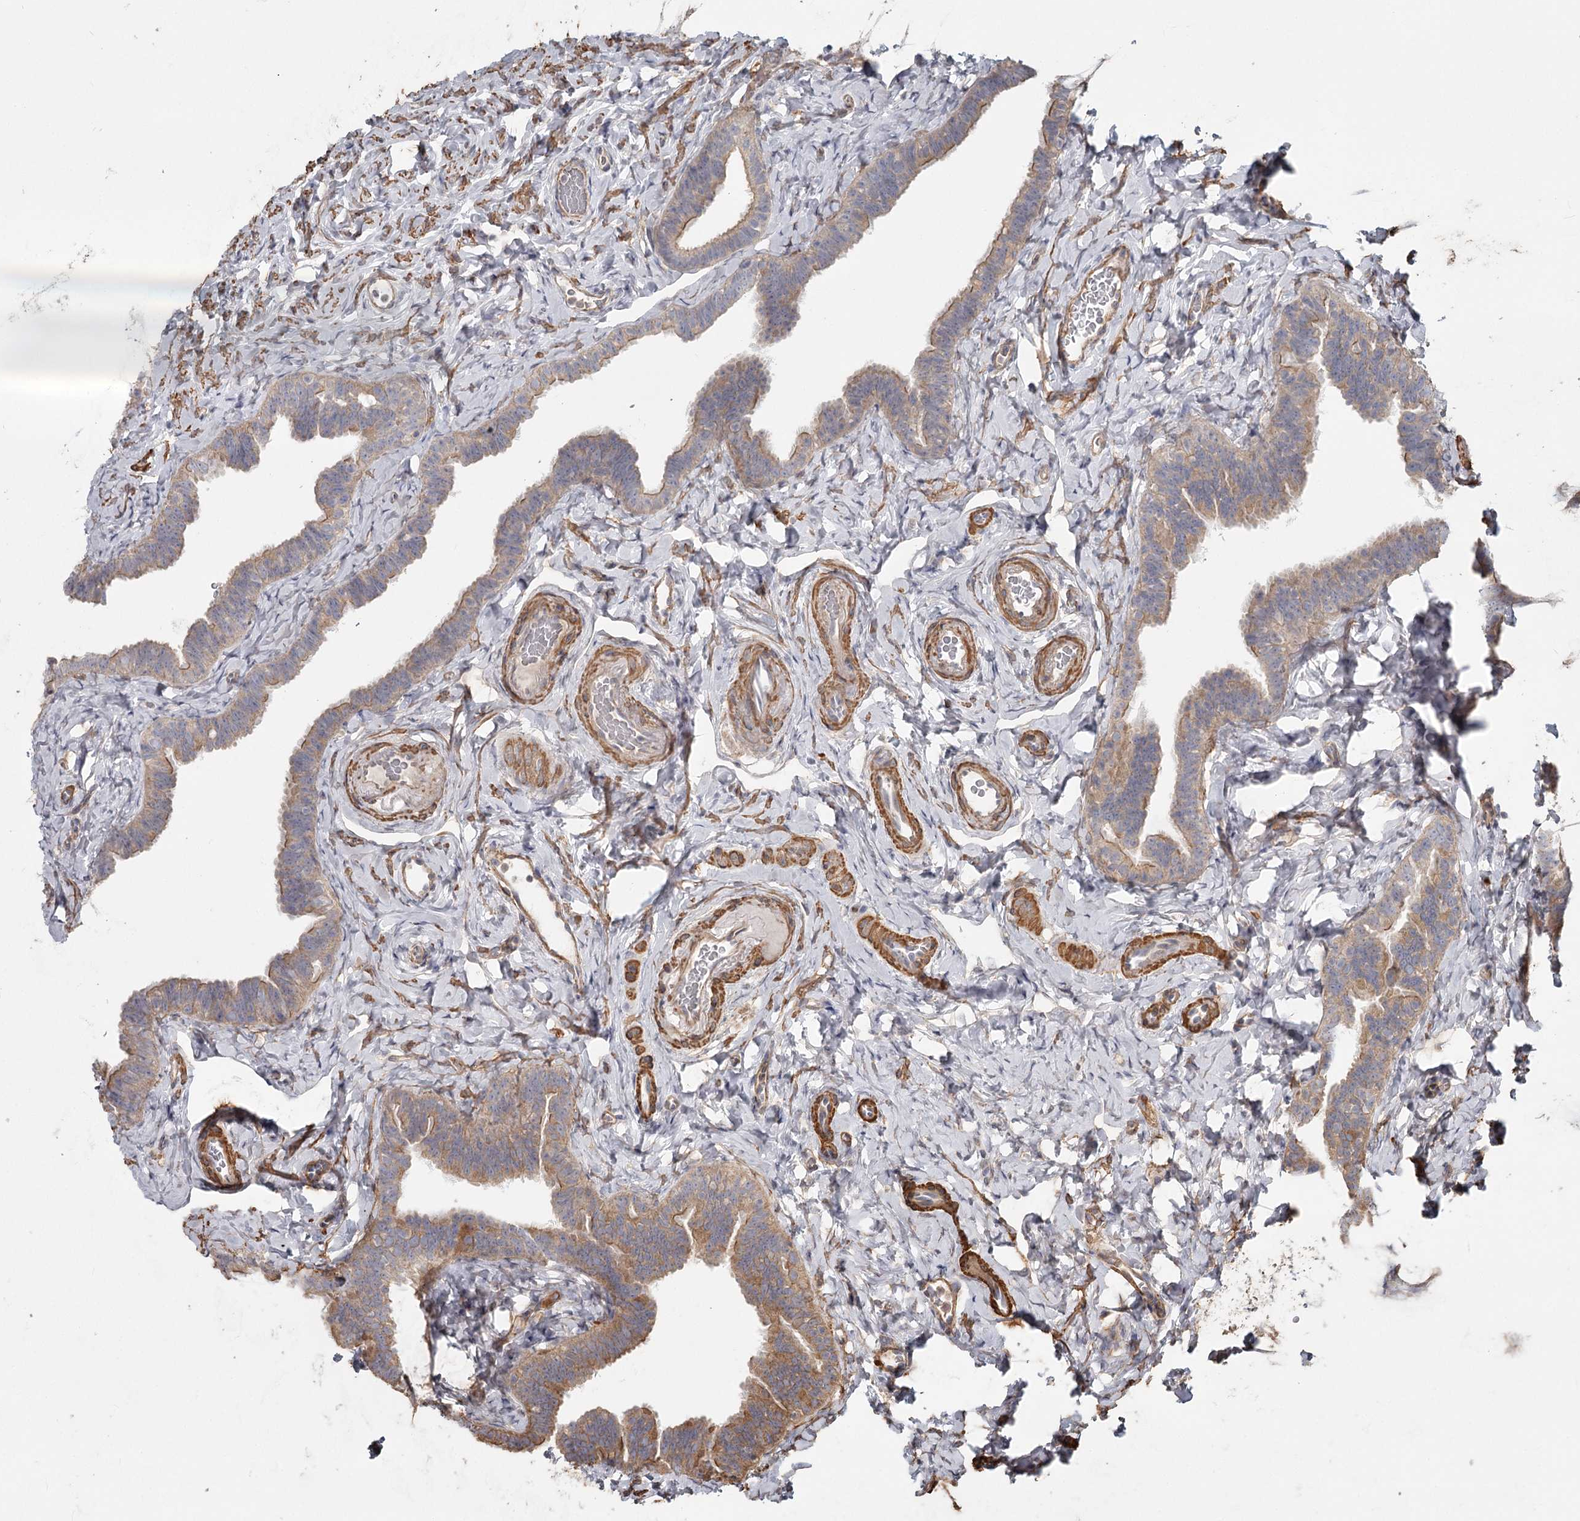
{"staining": {"intensity": "moderate", "quantity": ">75%", "location": "cytoplasmic/membranous"}, "tissue": "fallopian tube", "cell_type": "Glandular cells", "image_type": "normal", "snomed": [{"axis": "morphology", "description": "Normal tissue, NOS"}, {"axis": "topography", "description": "Fallopian tube"}], "caption": "Protein analysis of normal fallopian tube shows moderate cytoplasmic/membranous staining in about >75% of glandular cells. (IHC, brightfield microscopy, high magnification).", "gene": "DHRS9", "patient": {"sex": "female", "age": 65}}